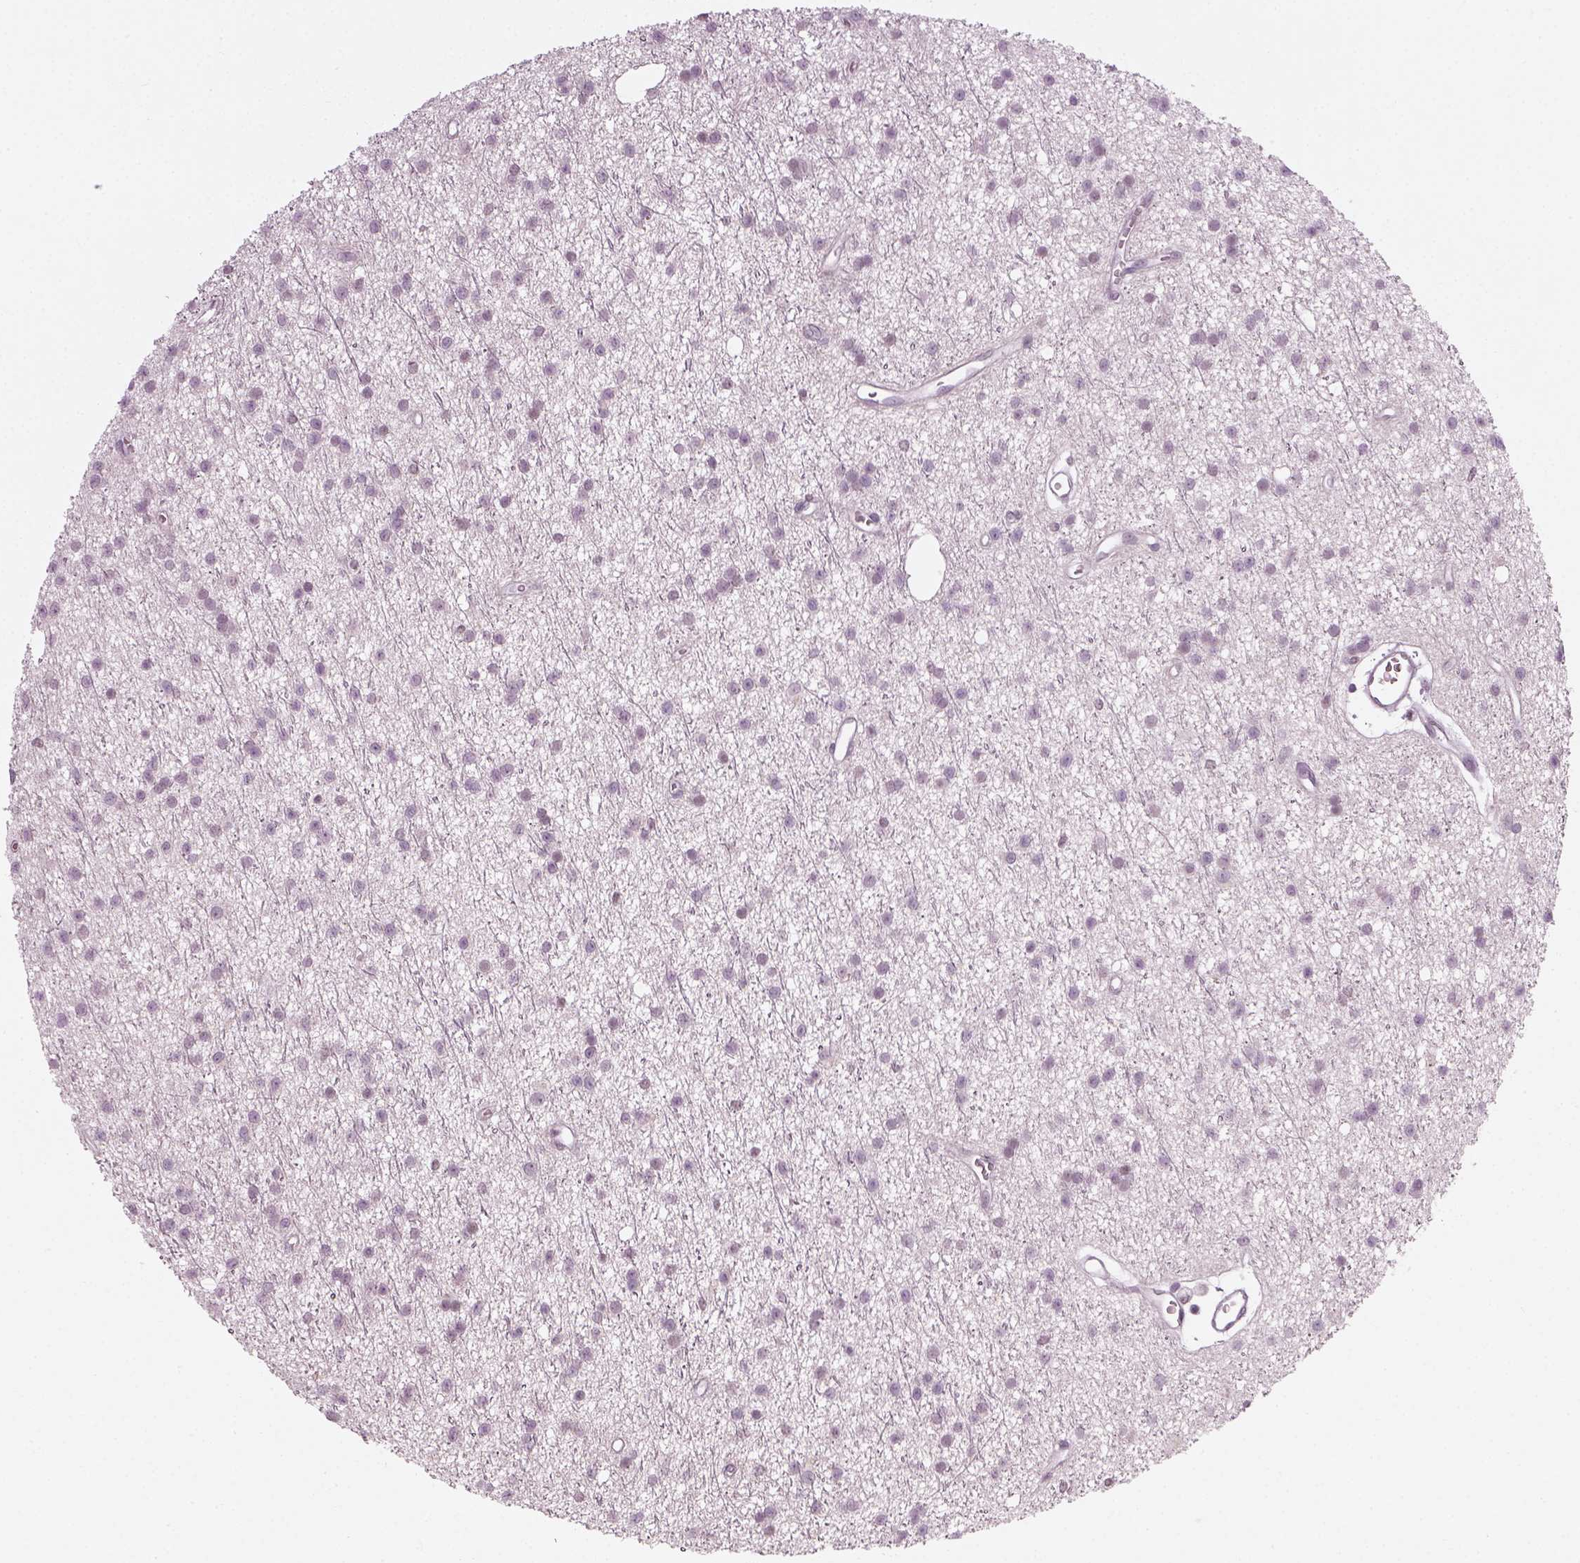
{"staining": {"intensity": "negative", "quantity": "none", "location": "none"}, "tissue": "glioma", "cell_type": "Tumor cells", "image_type": "cancer", "snomed": [{"axis": "morphology", "description": "Glioma, malignant, Low grade"}, {"axis": "topography", "description": "Brain"}], "caption": "Tumor cells show no significant positivity in low-grade glioma (malignant).", "gene": "KCNG2", "patient": {"sex": "male", "age": 27}}